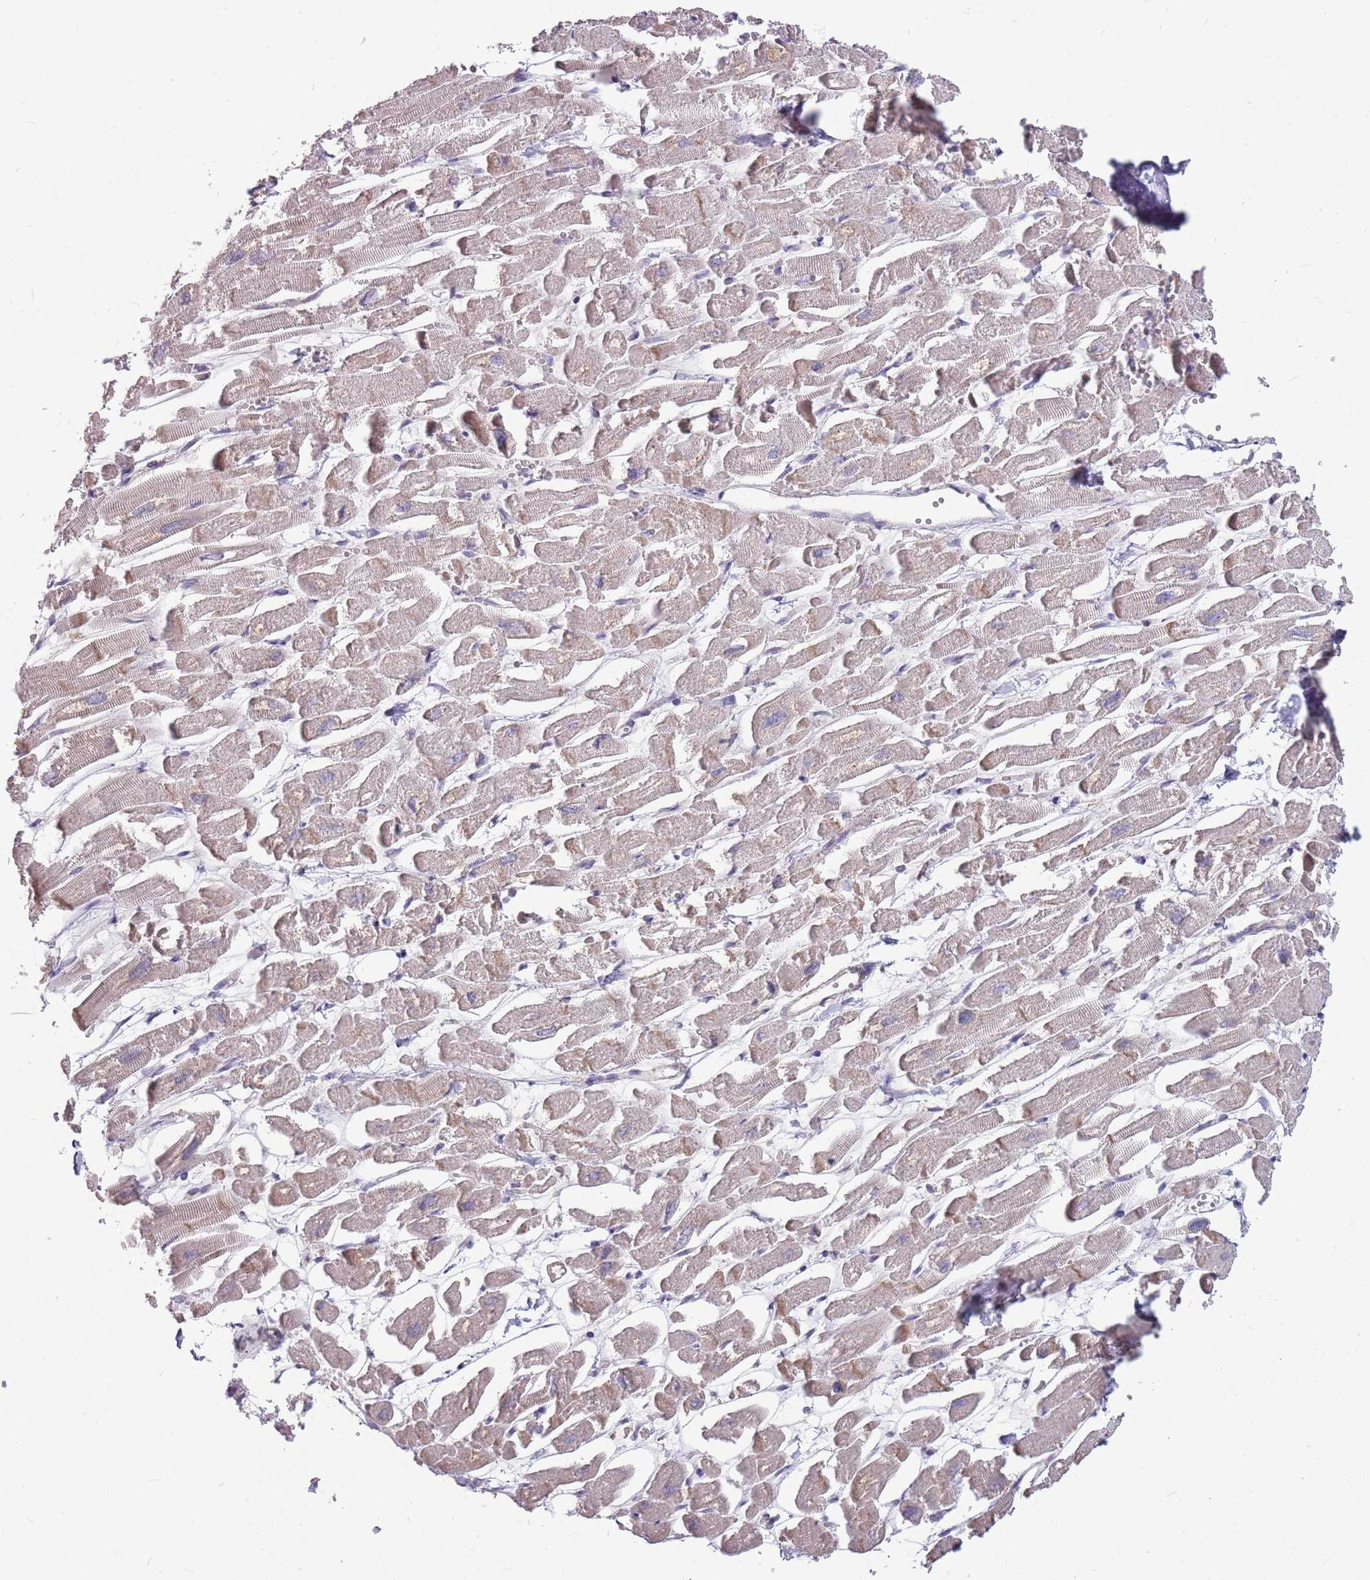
{"staining": {"intensity": "moderate", "quantity": "25%-75%", "location": "cytoplasmic/membranous"}, "tissue": "heart muscle", "cell_type": "Cardiomyocytes", "image_type": "normal", "snomed": [{"axis": "morphology", "description": "Normal tissue, NOS"}, {"axis": "topography", "description": "Heart"}], "caption": "Immunohistochemistry (IHC) photomicrograph of unremarkable heart muscle stained for a protein (brown), which reveals medium levels of moderate cytoplasmic/membranous staining in about 25%-75% of cardiomyocytes.", "gene": "PPP1R27", "patient": {"sex": "male", "age": 54}}